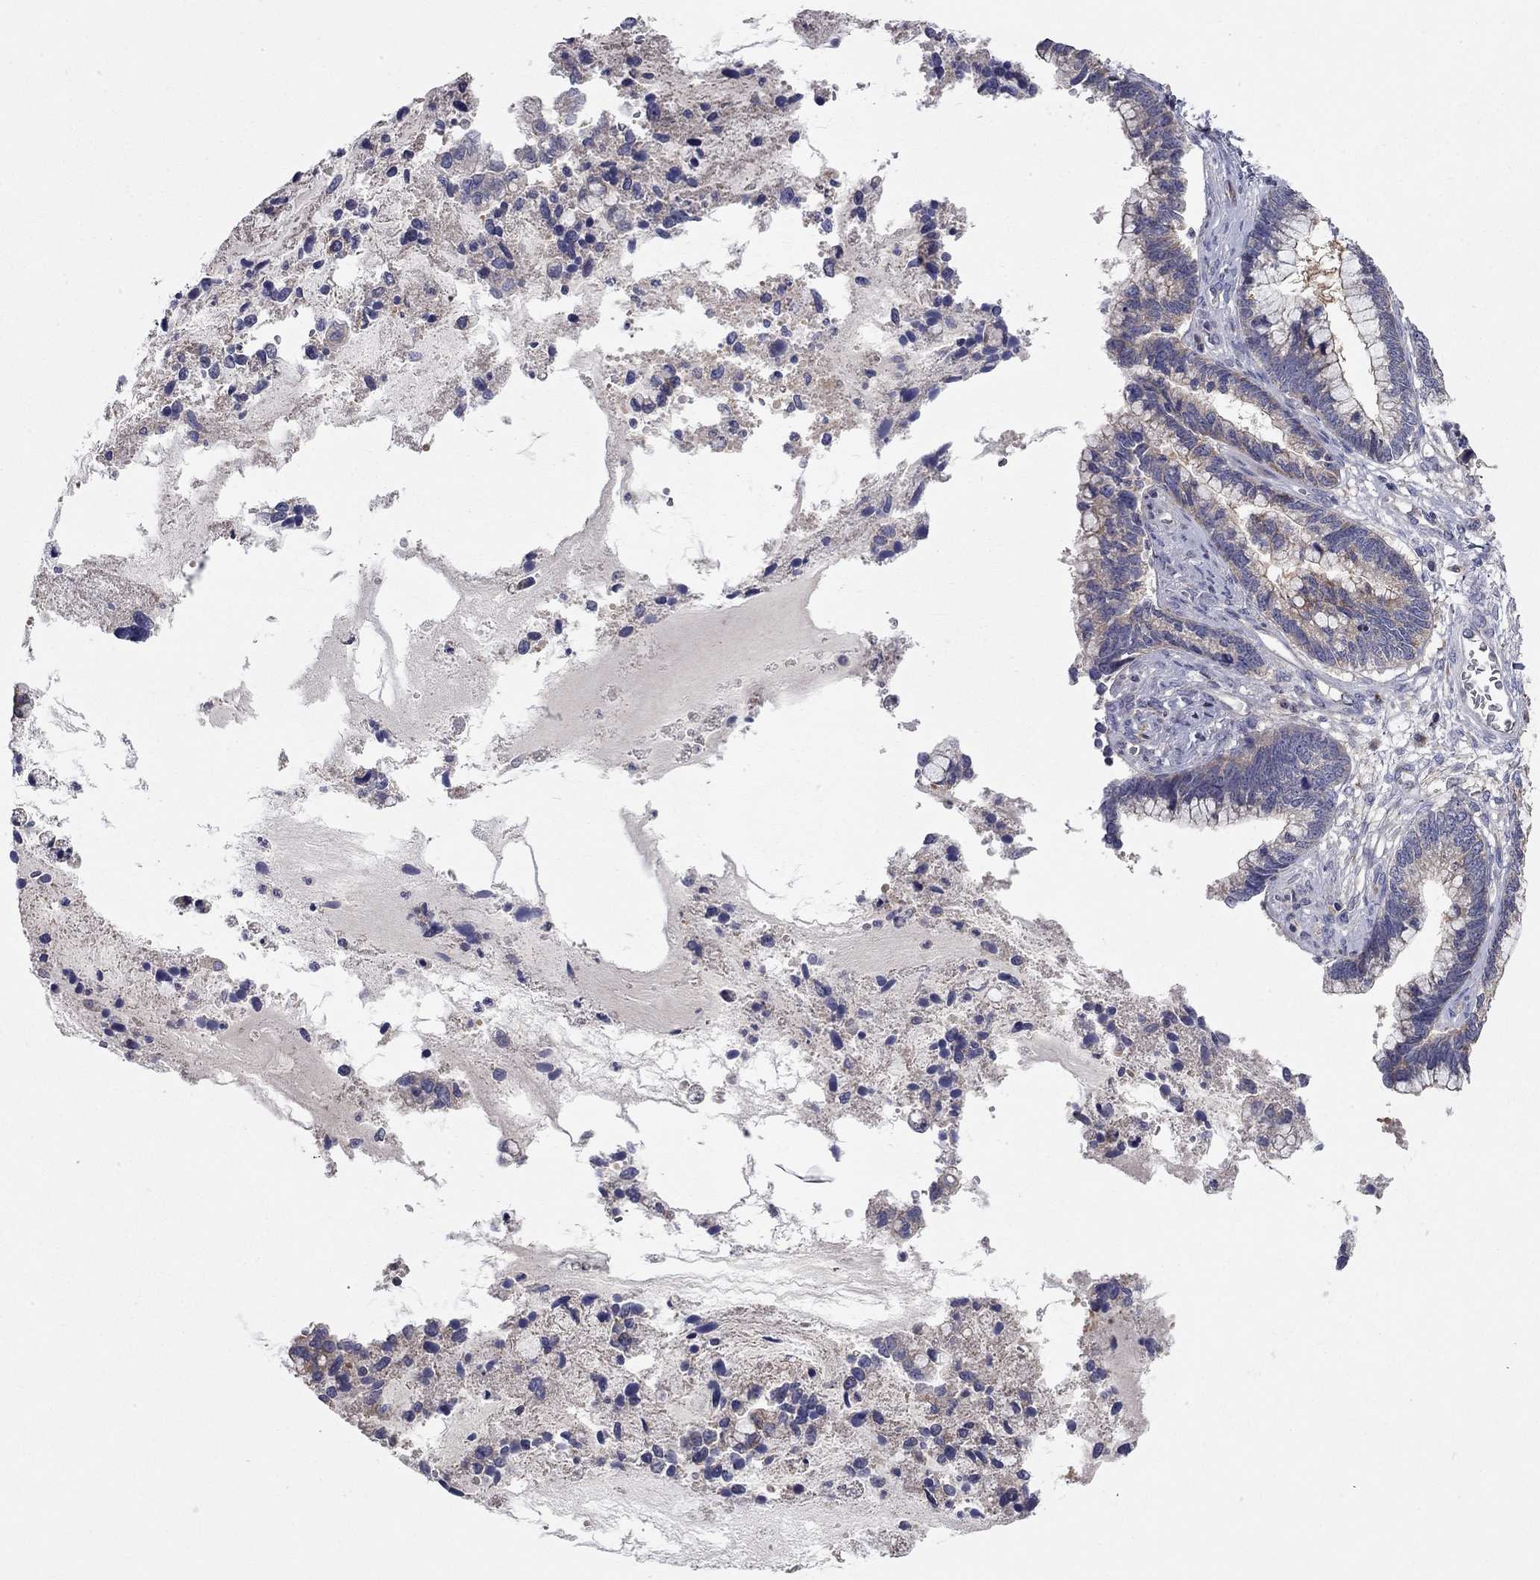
{"staining": {"intensity": "moderate", "quantity": "<25%", "location": "cytoplasmic/membranous"}, "tissue": "cervical cancer", "cell_type": "Tumor cells", "image_type": "cancer", "snomed": [{"axis": "morphology", "description": "Adenocarcinoma, NOS"}, {"axis": "topography", "description": "Cervix"}], "caption": "About <25% of tumor cells in human cervical adenocarcinoma reveal moderate cytoplasmic/membranous protein positivity as visualized by brown immunohistochemical staining.", "gene": "KANSL1L", "patient": {"sex": "female", "age": 44}}